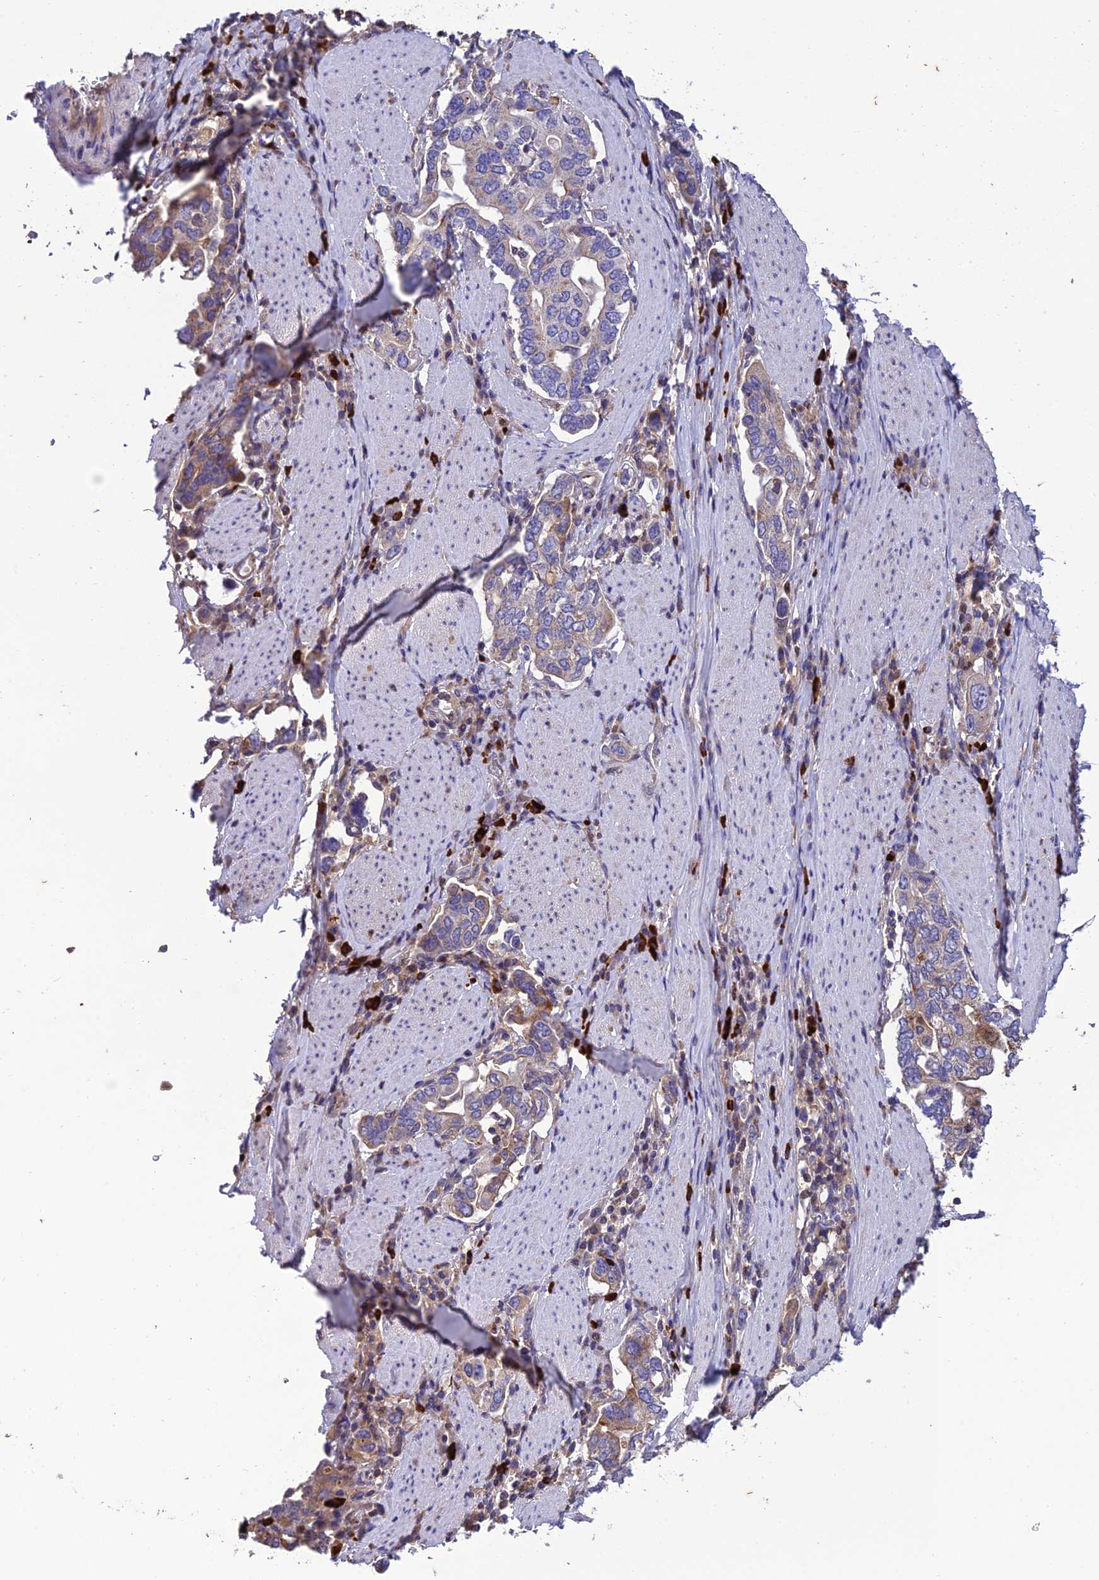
{"staining": {"intensity": "weak", "quantity": "<25%", "location": "cytoplasmic/membranous"}, "tissue": "stomach cancer", "cell_type": "Tumor cells", "image_type": "cancer", "snomed": [{"axis": "morphology", "description": "Adenocarcinoma, NOS"}, {"axis": "topography", "description": "Stomach, upper"}, {"axis": "topography", "description": "Stomach"}], "caption": "Stomach cancer was stained to show a protein in brown. There is no significant staining in tumor cells.", "gene": "MIOS", "patient": {"sex": "male", "age": 62}}